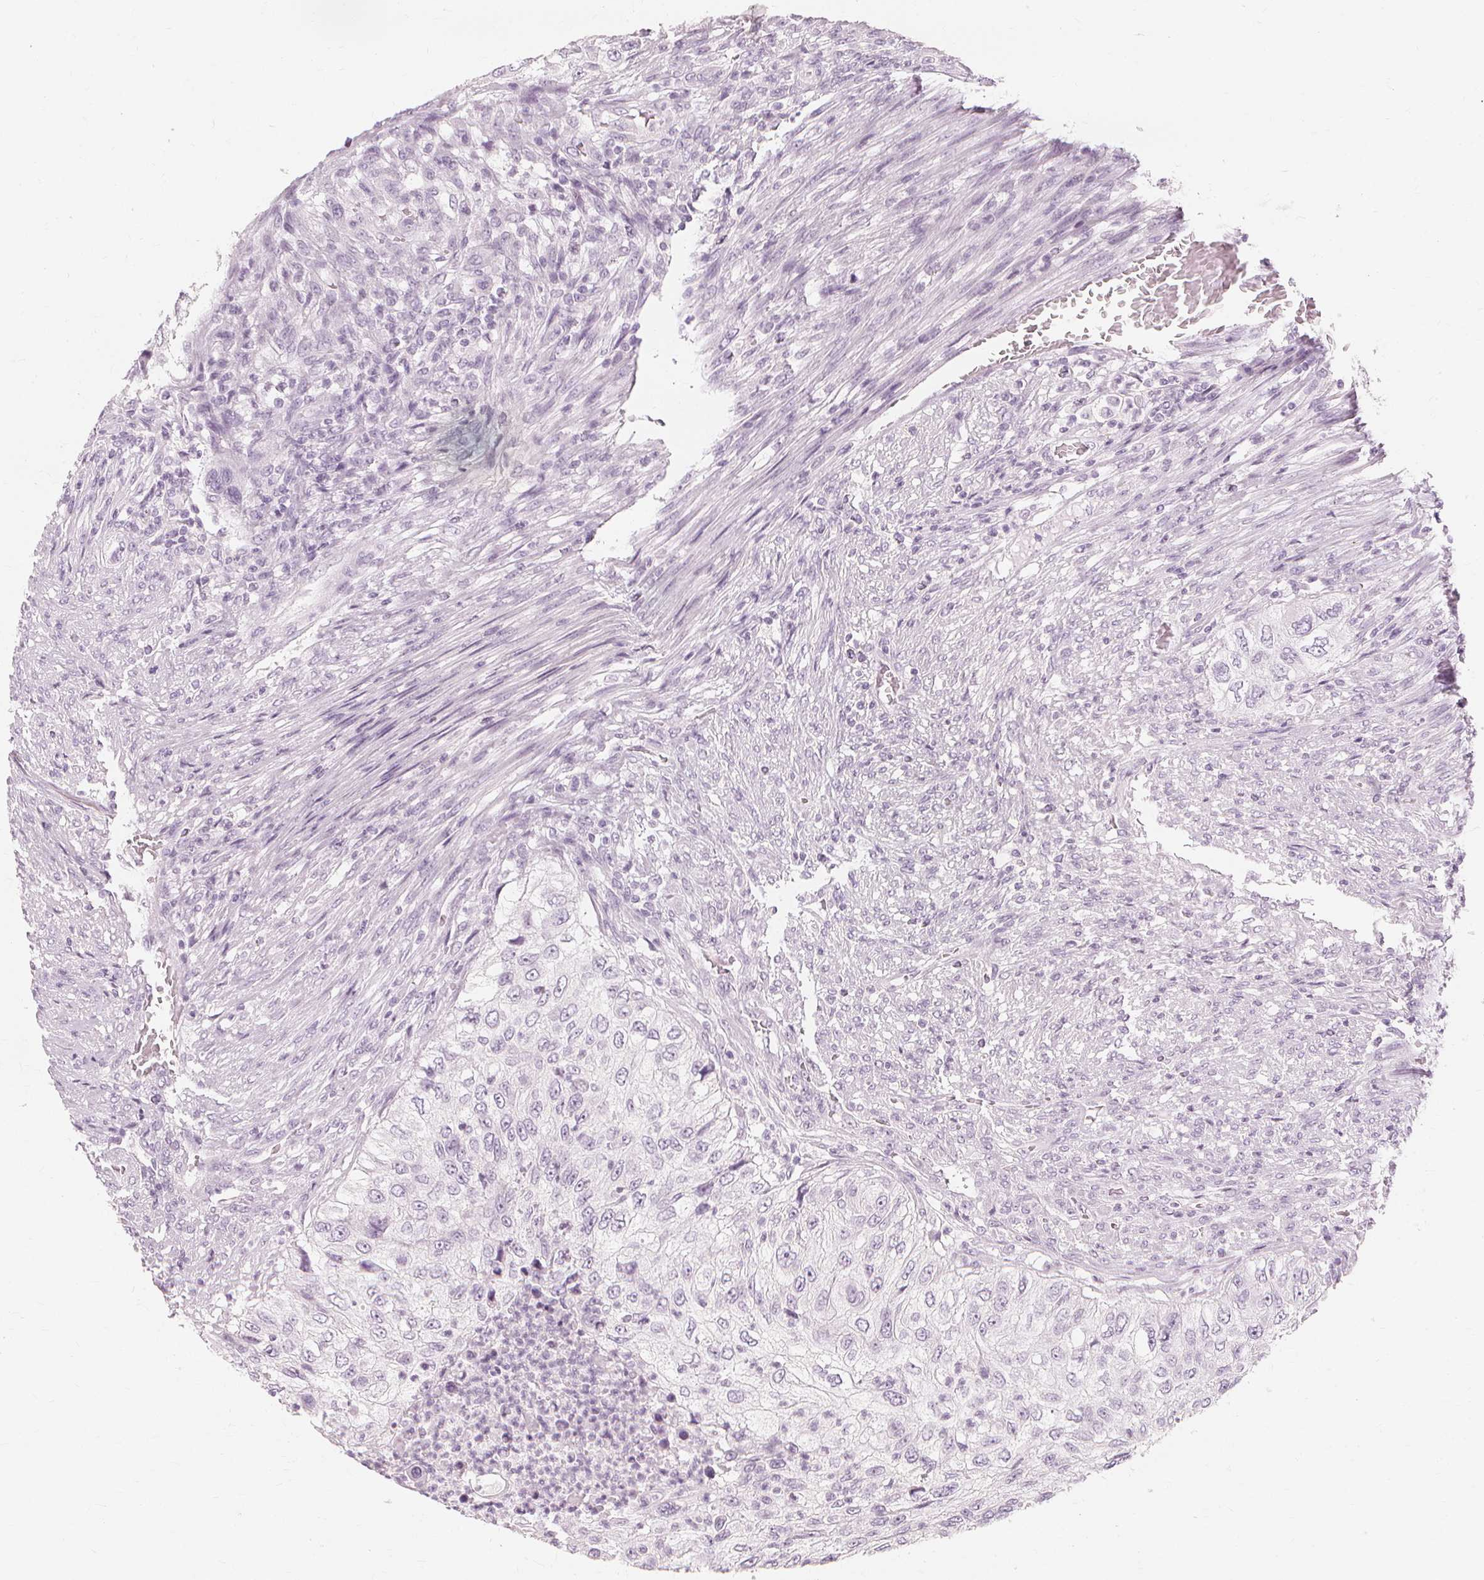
{"staining": {"intensity": "negative", "quantity": "none", "location": "none"}, "tissue": "urothelial cancer", "cell_type": "Tumor cells", "image_type": "cancer", "snomed": [{"axis": "morphology", "description": "Urothelial carcinoma, High grade"}, {"axis": "topography", "description": "Urinary bladder"}], "caption": "Immunohistochemistry histopathology image of neoplastic tissue: urothelial carcinoma (high-grade) stained with DAB demonstrates no significant protein expression in tumor cells. (DAB immunohistochemistry (IHC) with hematoxylin counter stain).", "gene": "MUC12", "patient": {"sex": "female", "age": 60}}